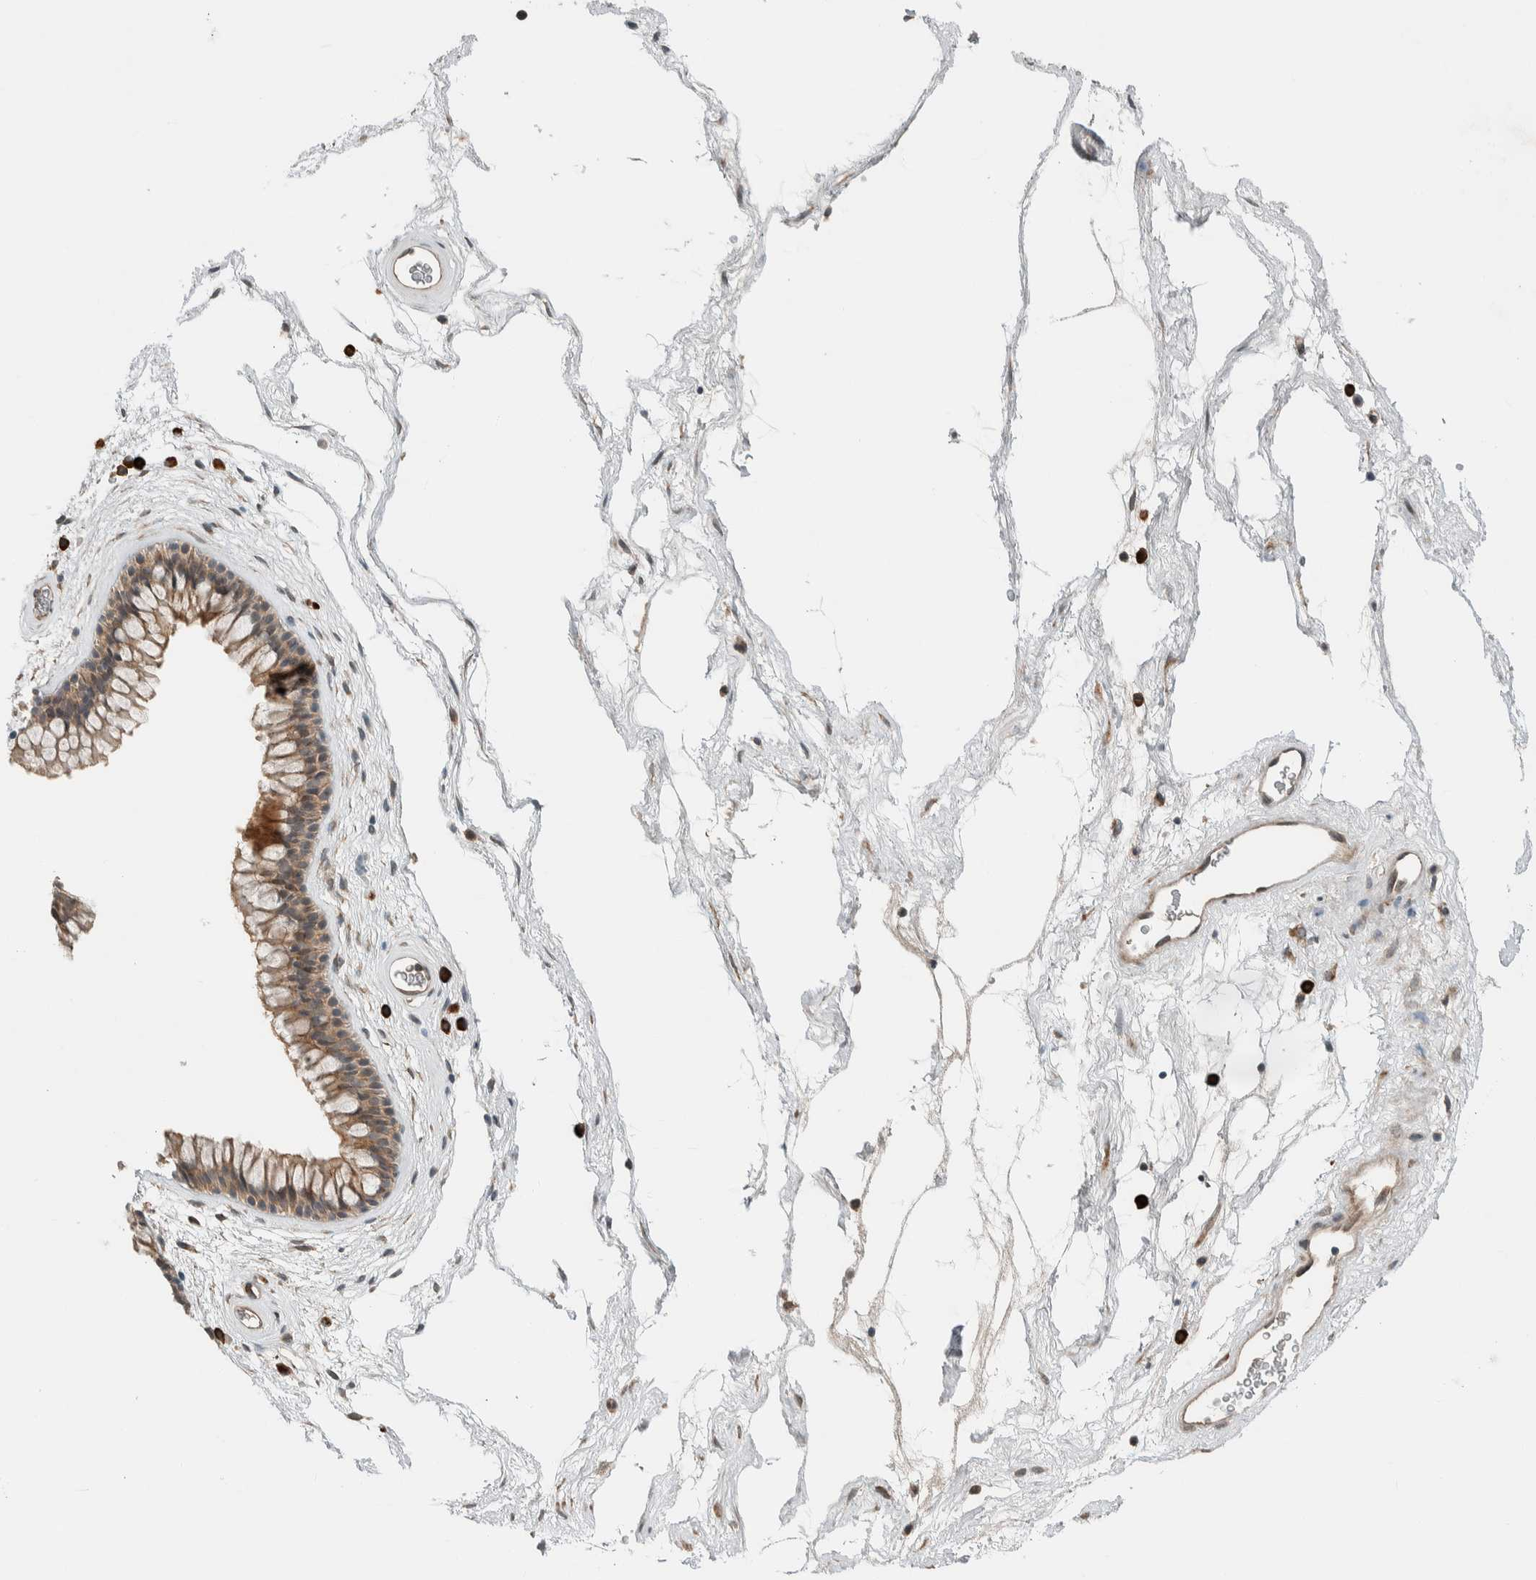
{"staining": {"intensity": "moderate", "quantity": ">75%", "location": "cytoplasmic/membranous"}, "tissue": "nasopharynx", "cell_type": "Respiratory epithelial cells", "image_type": "normal", "snomed": [{"axis": "morphology", "description": "Normal tissue, NOS"}, {"axis": "morphology", "description": "Inflammation, NOS"}, {"axis": "topography", "description": "Nasopharynx"}], "caption": "DAB (3,3'-diaminobenzidine) immunohistochemical staining of benign human nasopharynx displays moderate cytoplasmic/membranous protein staining in about >75% of respiratory epithelial cells. Nuclei are stained in blue.", "gene": "CTBP2", "patient": {"sex": "male", "age": 48}}